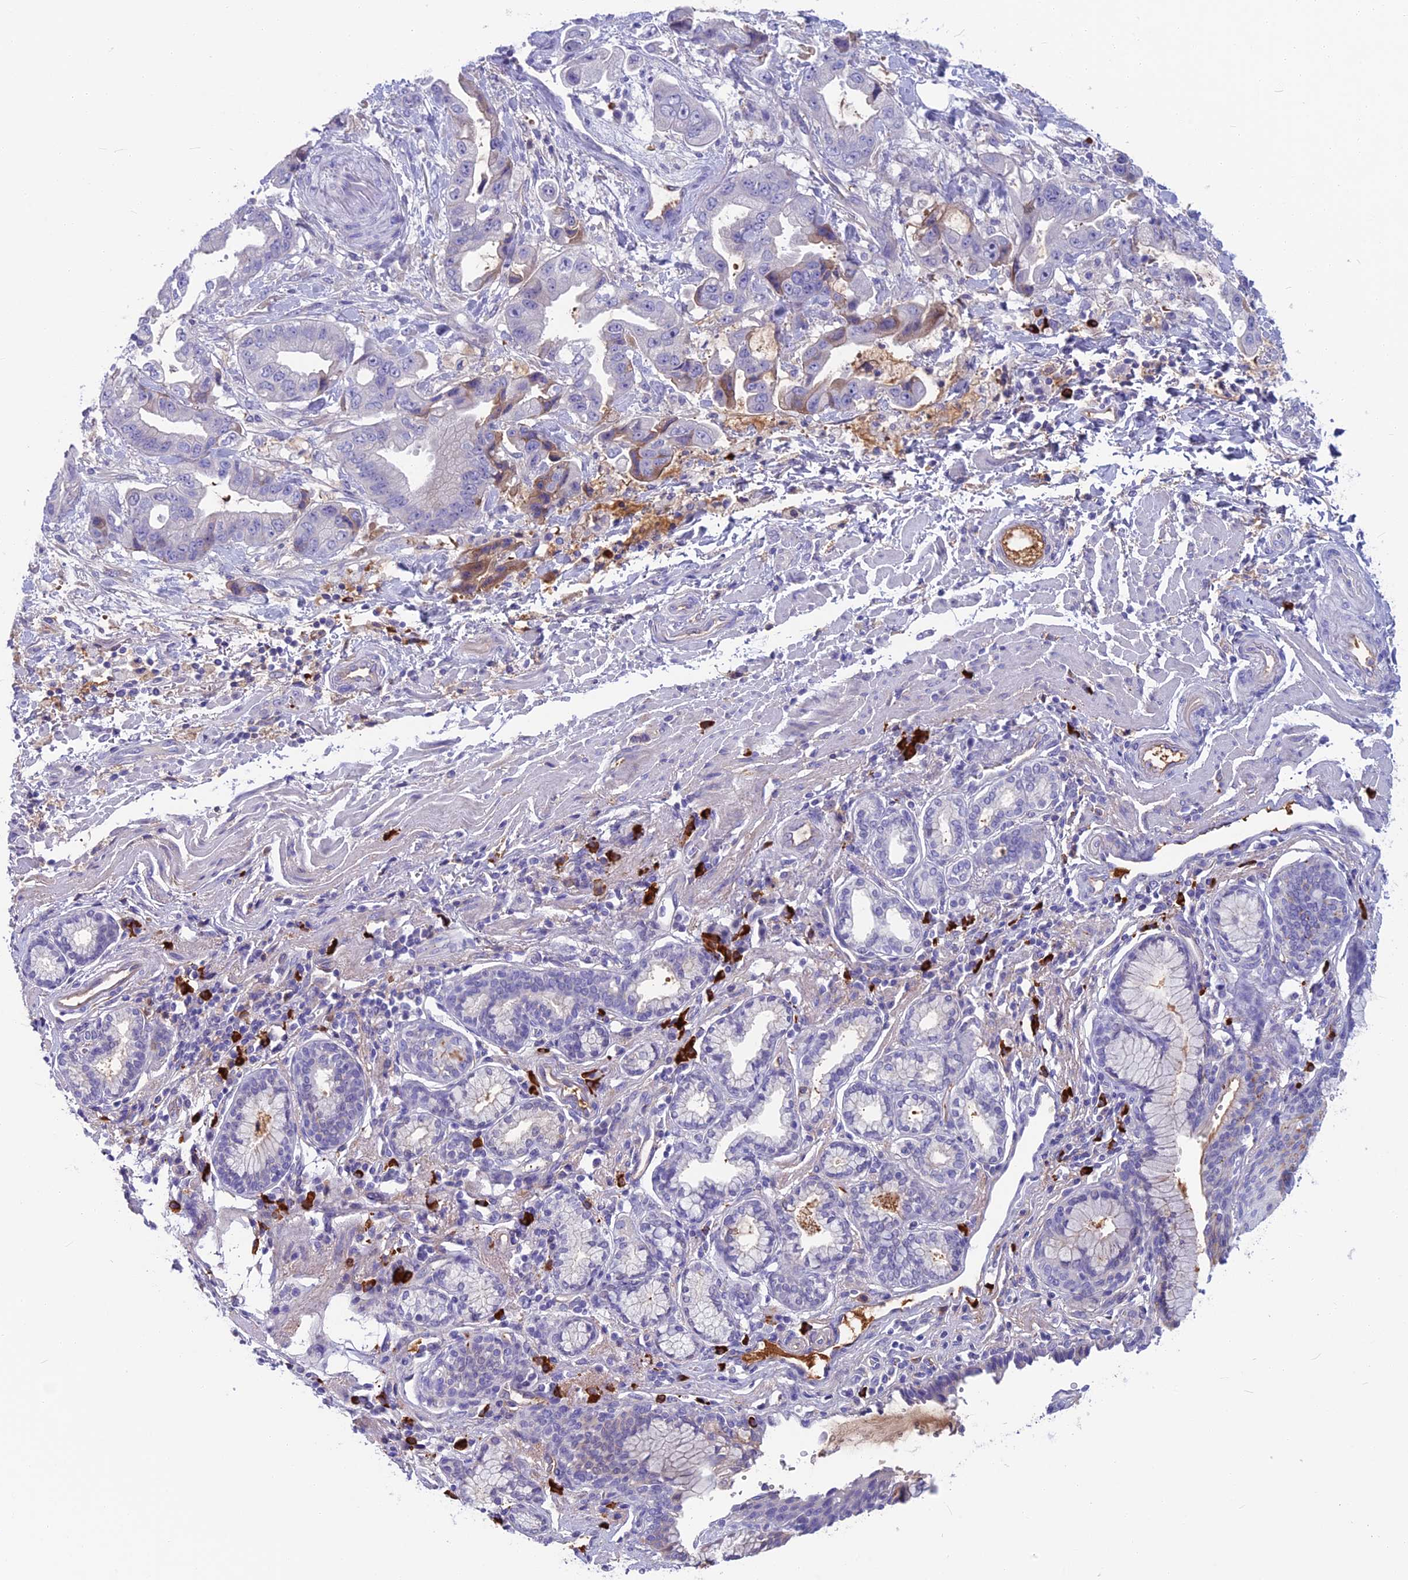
{"staining": {"intensity": "negative", "quantity": "none", "location": "none"}, "tissue": "stomach cancer", "cell_type": "Tumor cells", "image_type": "cancer", "snomed": [{"axis": "morphology", "description": "Adenocarcinoma, NOS"}, {"axis": "topography", "description": "Stomach"}], "caption": "IHC photomicrograph of human stomach cancer stained for a protein (brown), which displays no staining in tumor cells.", "gene": "SNAP91", "patient": {"sex": "male", "age": 62}}